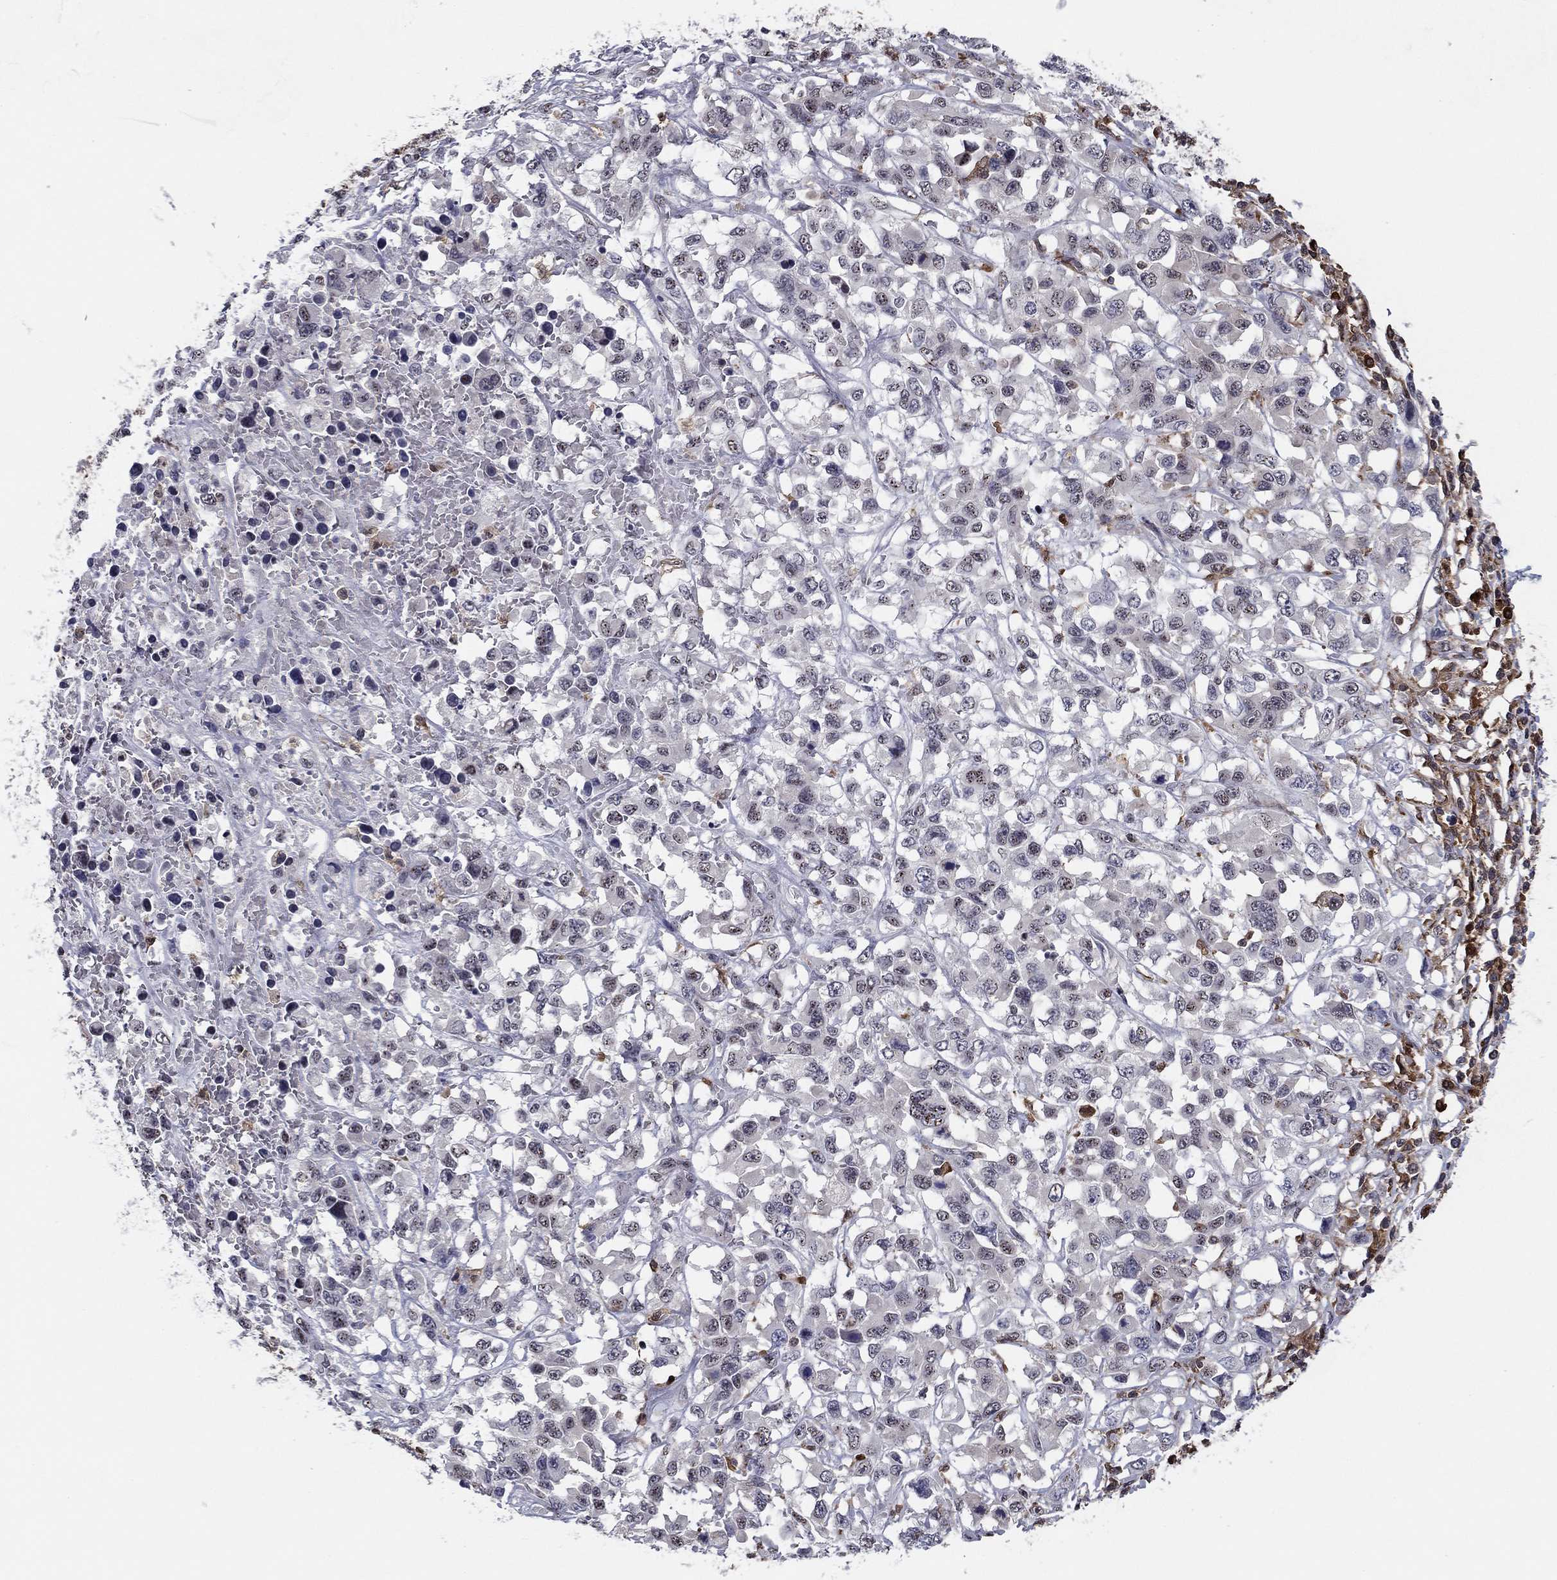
{"staining": {"intensity": "negative", "quantity": "none", "location": "none"}, "tissue": "liver cancer", "cell_type": "Tumor cells", "image_type": "cancer", "snomed": [{"axis": "morphology", "description": "Adenocarcinoma, NOS"}, {"axis": "morphology", "description": "Cholangiocarcinoma"}, {"axis": "topography", "description": "Liver"}], "caption": "Tumor cells show no significant expression in liver cancer.", "gene": "PLCB2", "patient": {"sex": "male", "age": 64}}